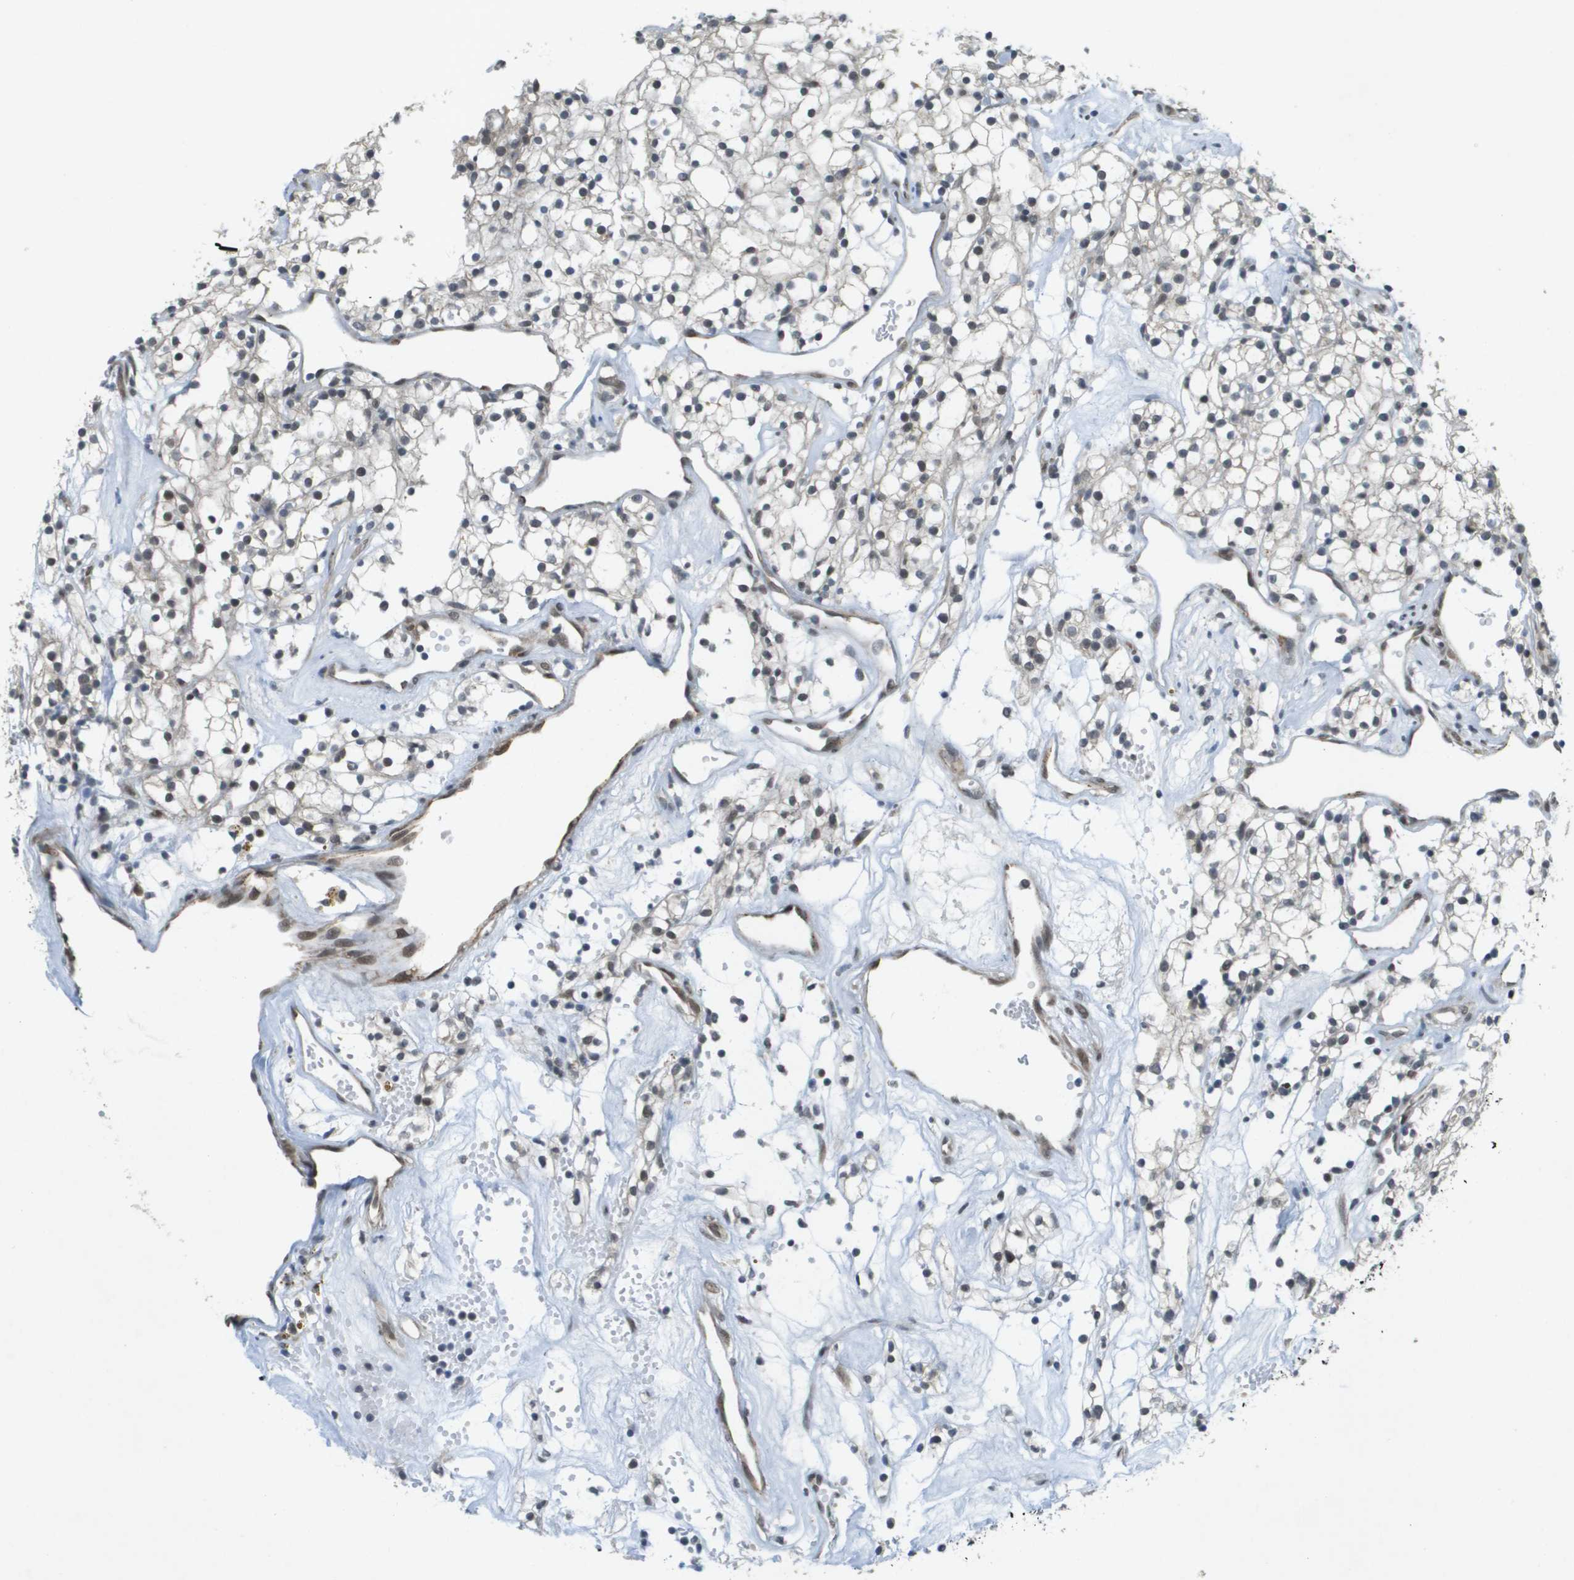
{"staining": {"intensity": "moderate", "quantity": ">75%", "location": "nuclear"}, "tissue": "renal cancer", "cell_type": "Tumor cells", "image_type": "cancer", "snomed": [{"axis": "morphology", "description": "Adenocarcinoma, NOS"}, {"axis": "topography", "description": "Kidney"}], "caption": "About >75% of tumor cells in human renal cancer (adenocarcinoma) display moderate nuclear protein staining as visualized by brown immunohistochemical staining.", "gene": "ARID1B", "patient": {"sex": "male", "age": 59}}